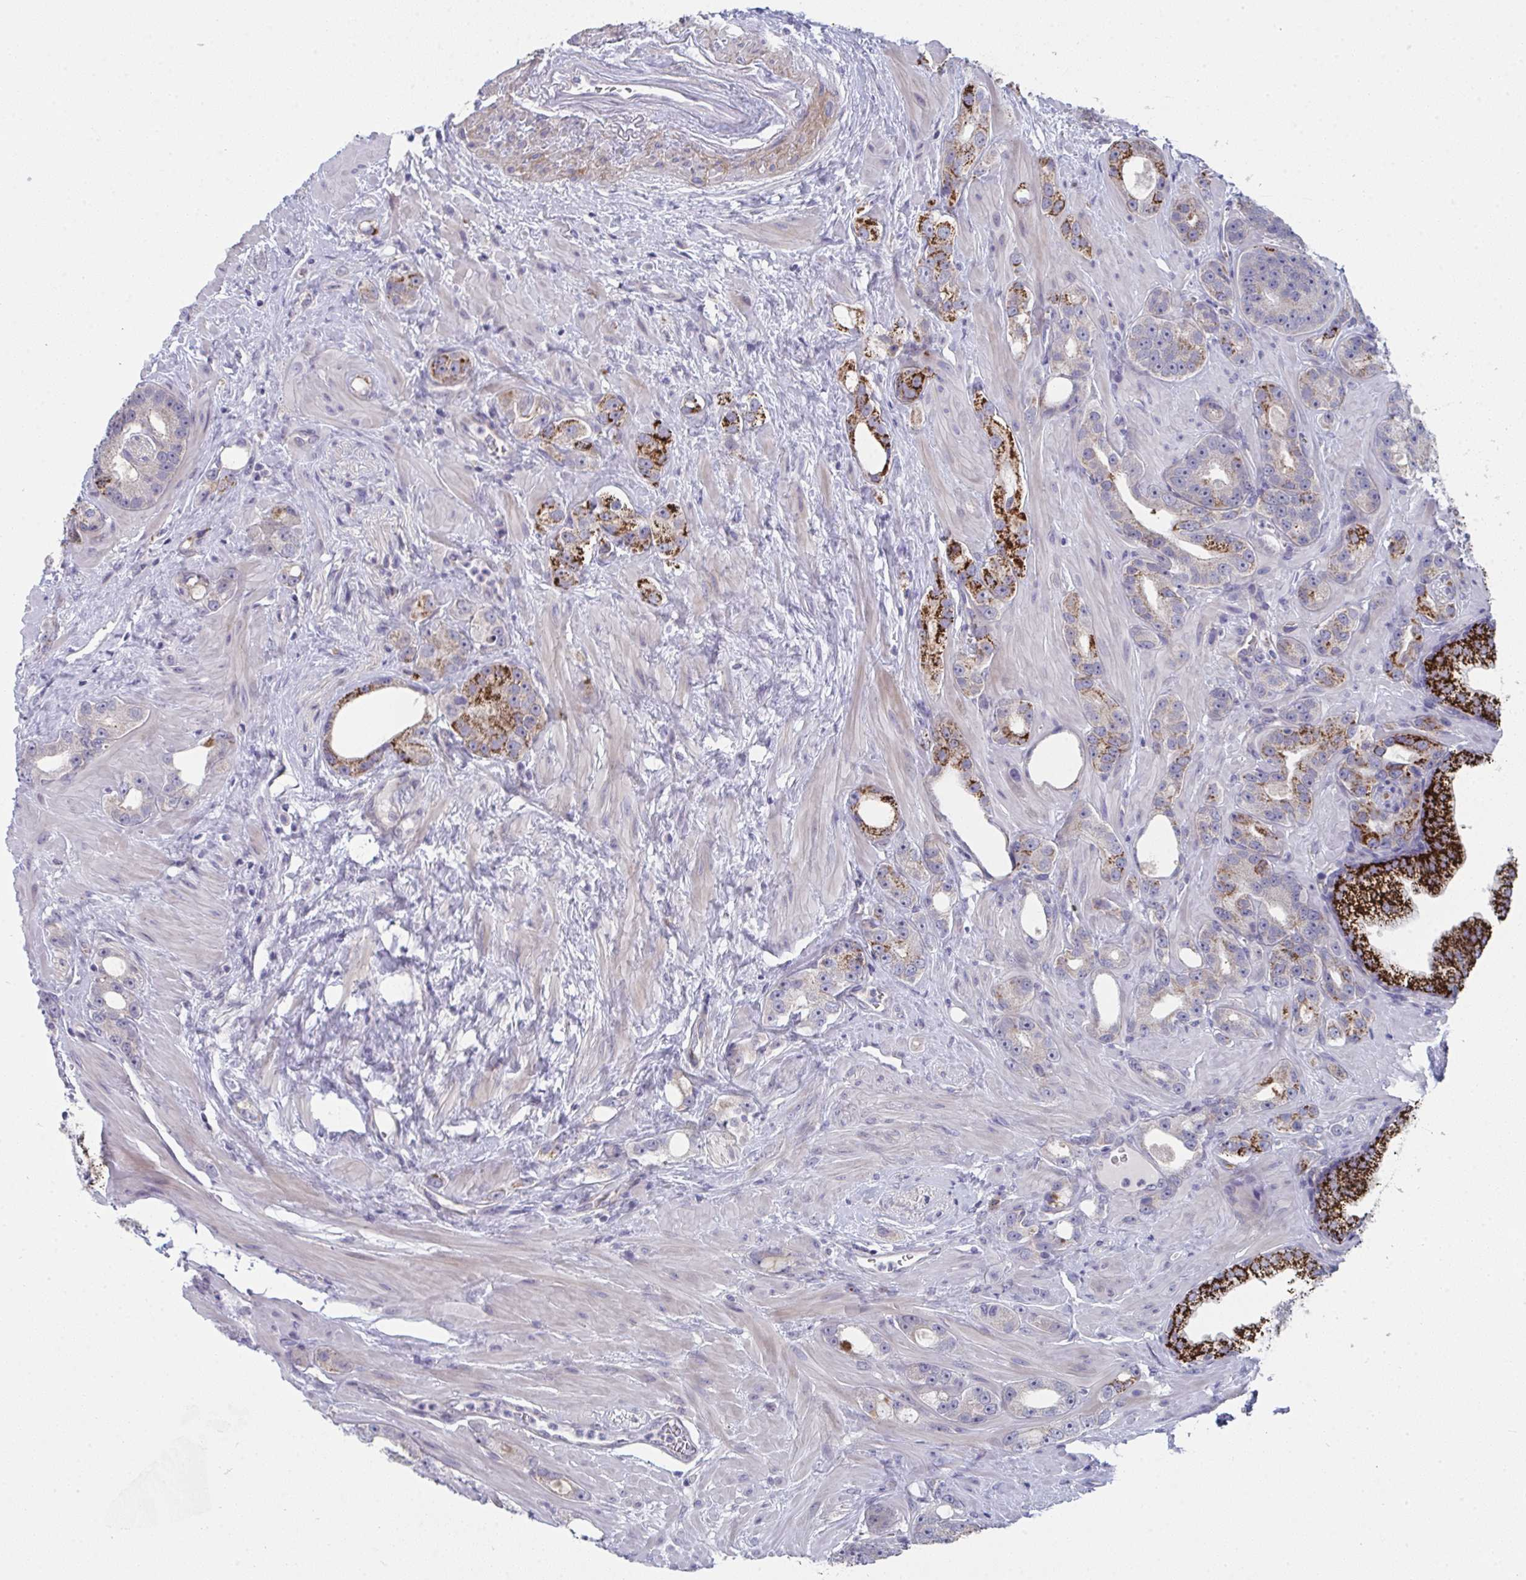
{"staining": {"intensity": "strong", "quantity": "<25%", "location": "cytoplasmic/membranous"}, "tissue": "prostate cancer", "cell_type": "Tumor cells", "image_type": "cancer", "snomed": [{"axis": "morphology", "description": "Adenocarcinoma, High grade"}, {"axis": "topography", "description": "Prostate"}], "caption": "Human prostate cancer (adenocarcinoma (high-grade)) stained with a brown dye shows strong cytoplasmic/membranous positive positivity in about <25% of tumor cells.", "gene": "VWDE", "patient": {"sex": "male", "age": 65}}